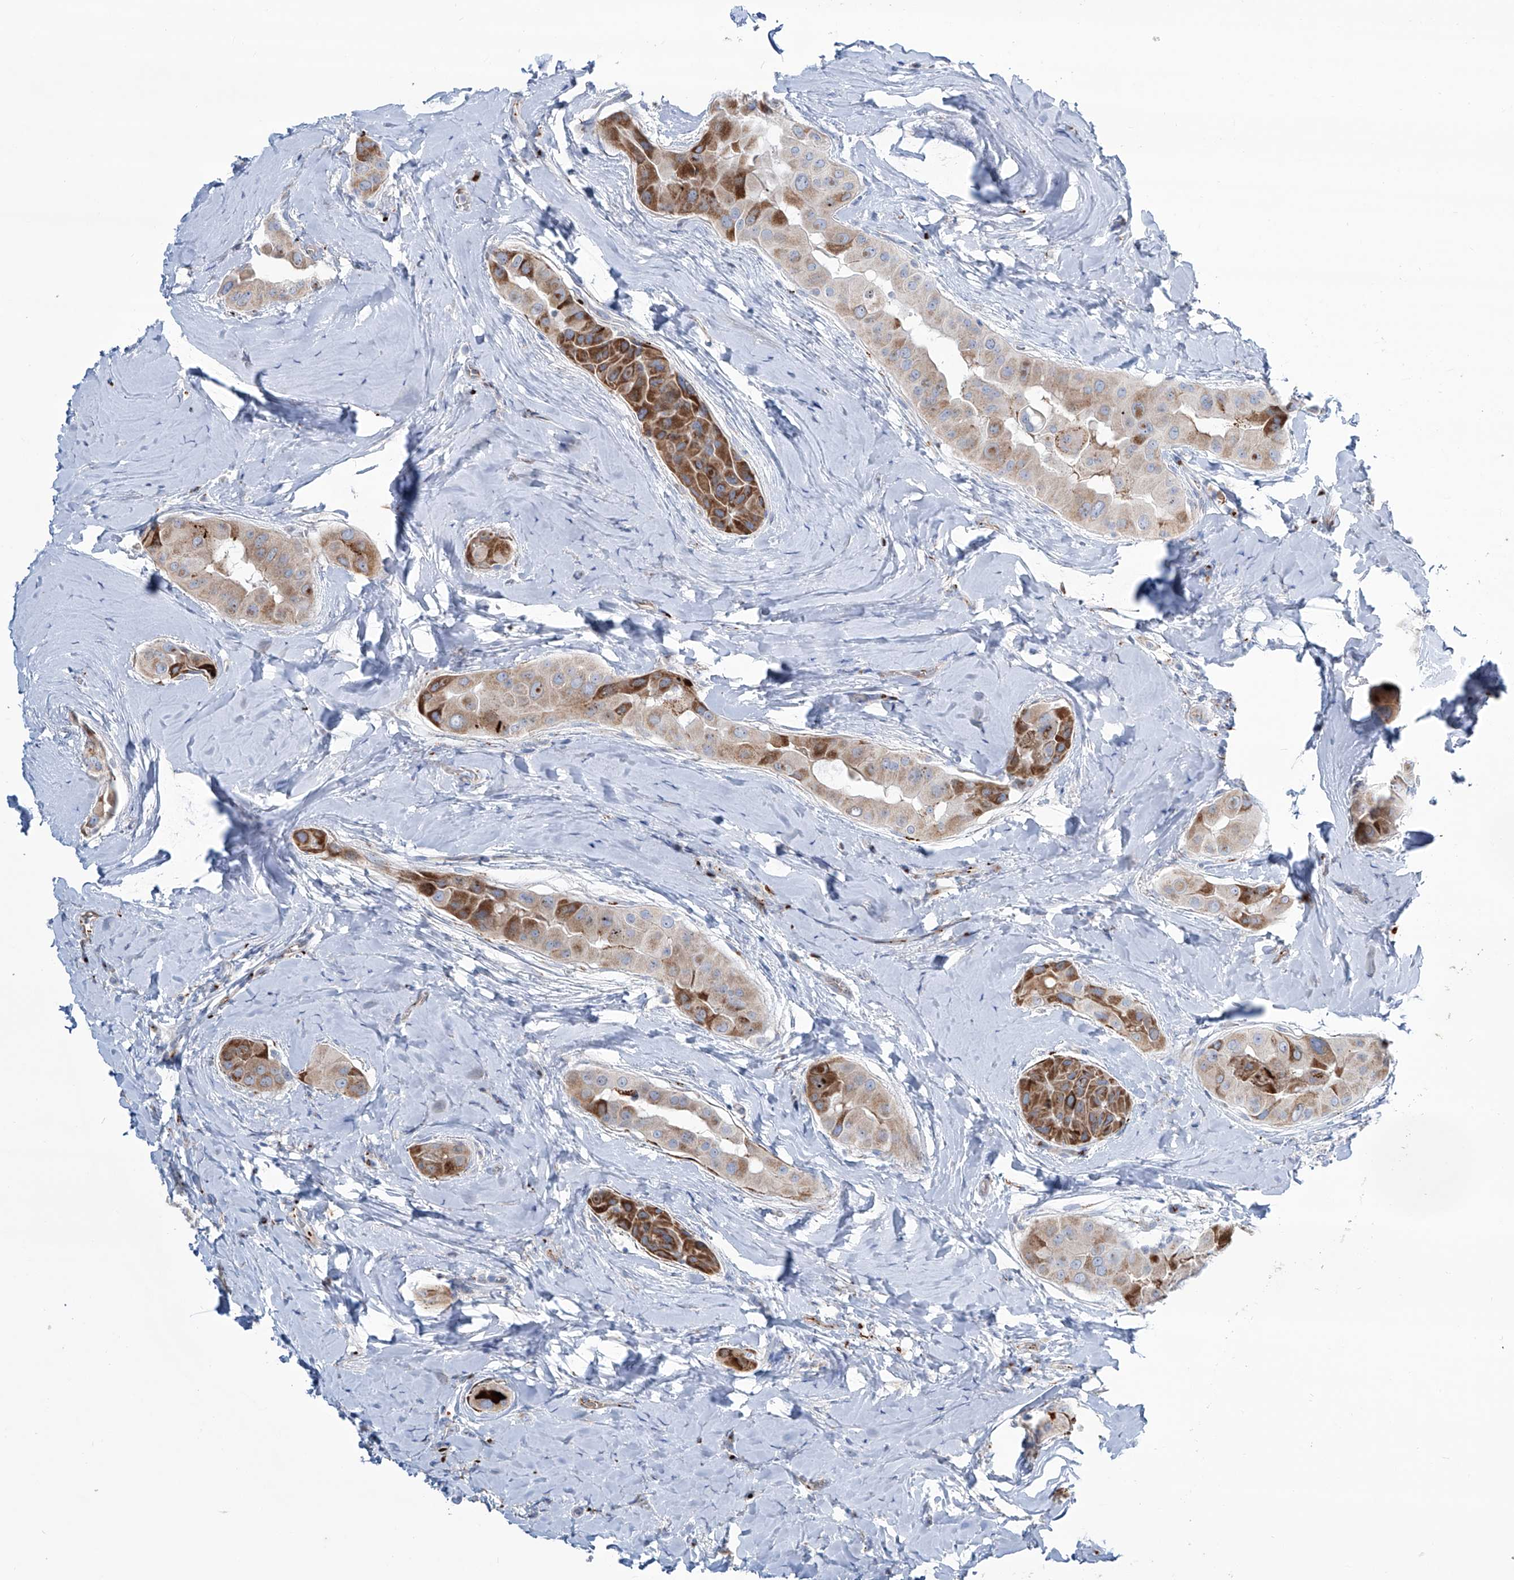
{"staining": {"intensity": "strong", "quantity": "25%-75%", "location": "cytoplasmic/membranous"}, "tissue": "thyroid cancer", "cell_type": "Tumor cells", "image_type": "cancer", "snomed": [{"axis": "morphology", "description": "Papillary adenocarcinoma, NOS"}, {"axis": "topography", "description": "Thyroid gland"}], "caption": "Human papillary adenocarcinoma (thyroid) stained for a protein (brown) shows strong cytoplasmic/membranous positive expression in about 25%-75% of tumor cells.", "gene": "CDH5", "patient": {"sex": "male", "age": 33}}